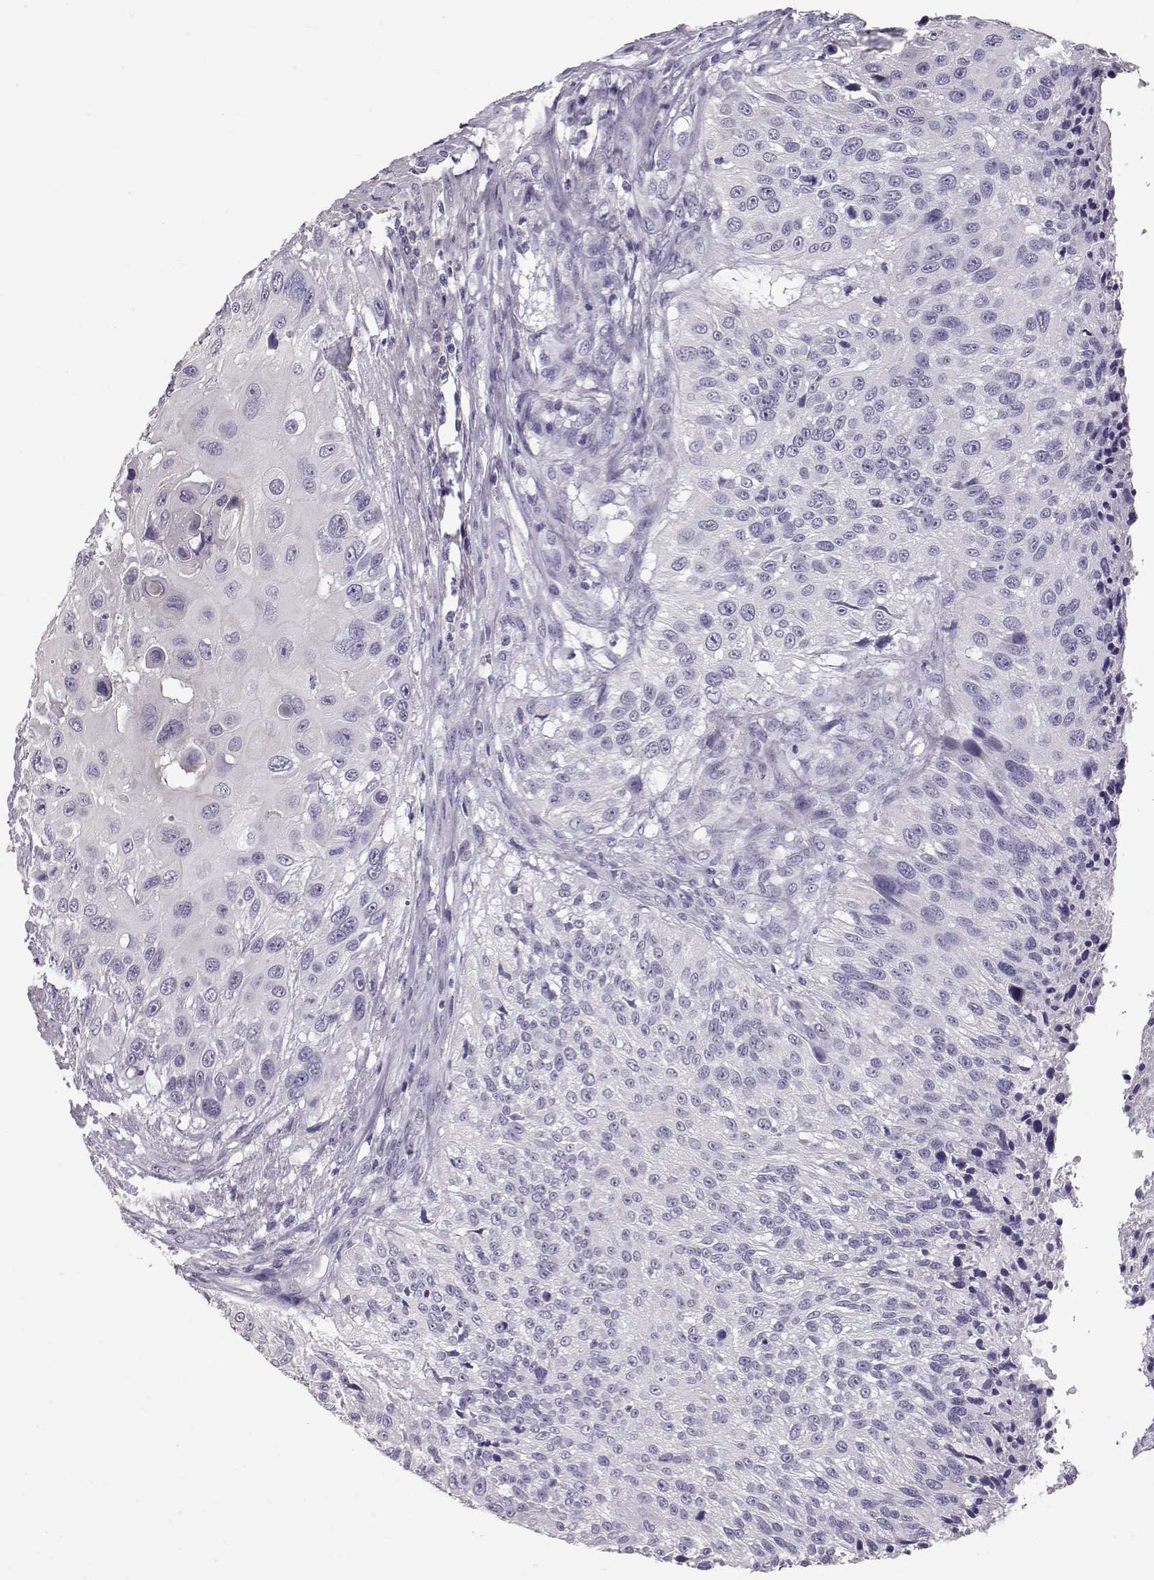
{"staining": {"intensity": "negative", "quantity": "none", "location": "none"}, "tissue": "urothelial cancer", "cell_type": "Tumor cells", "image_type": "cancer", "snomed": [{"axis": "morphology", "description": "Urothelial carcinoma, NOS"}, {"axis": "topography", "description": "Urinary bladder"}], "caption": "Tumor cells are negative for protein expression in human urothelial cancer. (DAB immunohistochemistry (IHC) with hematoxylin counter stain).", "gene": "RD3", "patient": {"sex": "male", "age": 55}}